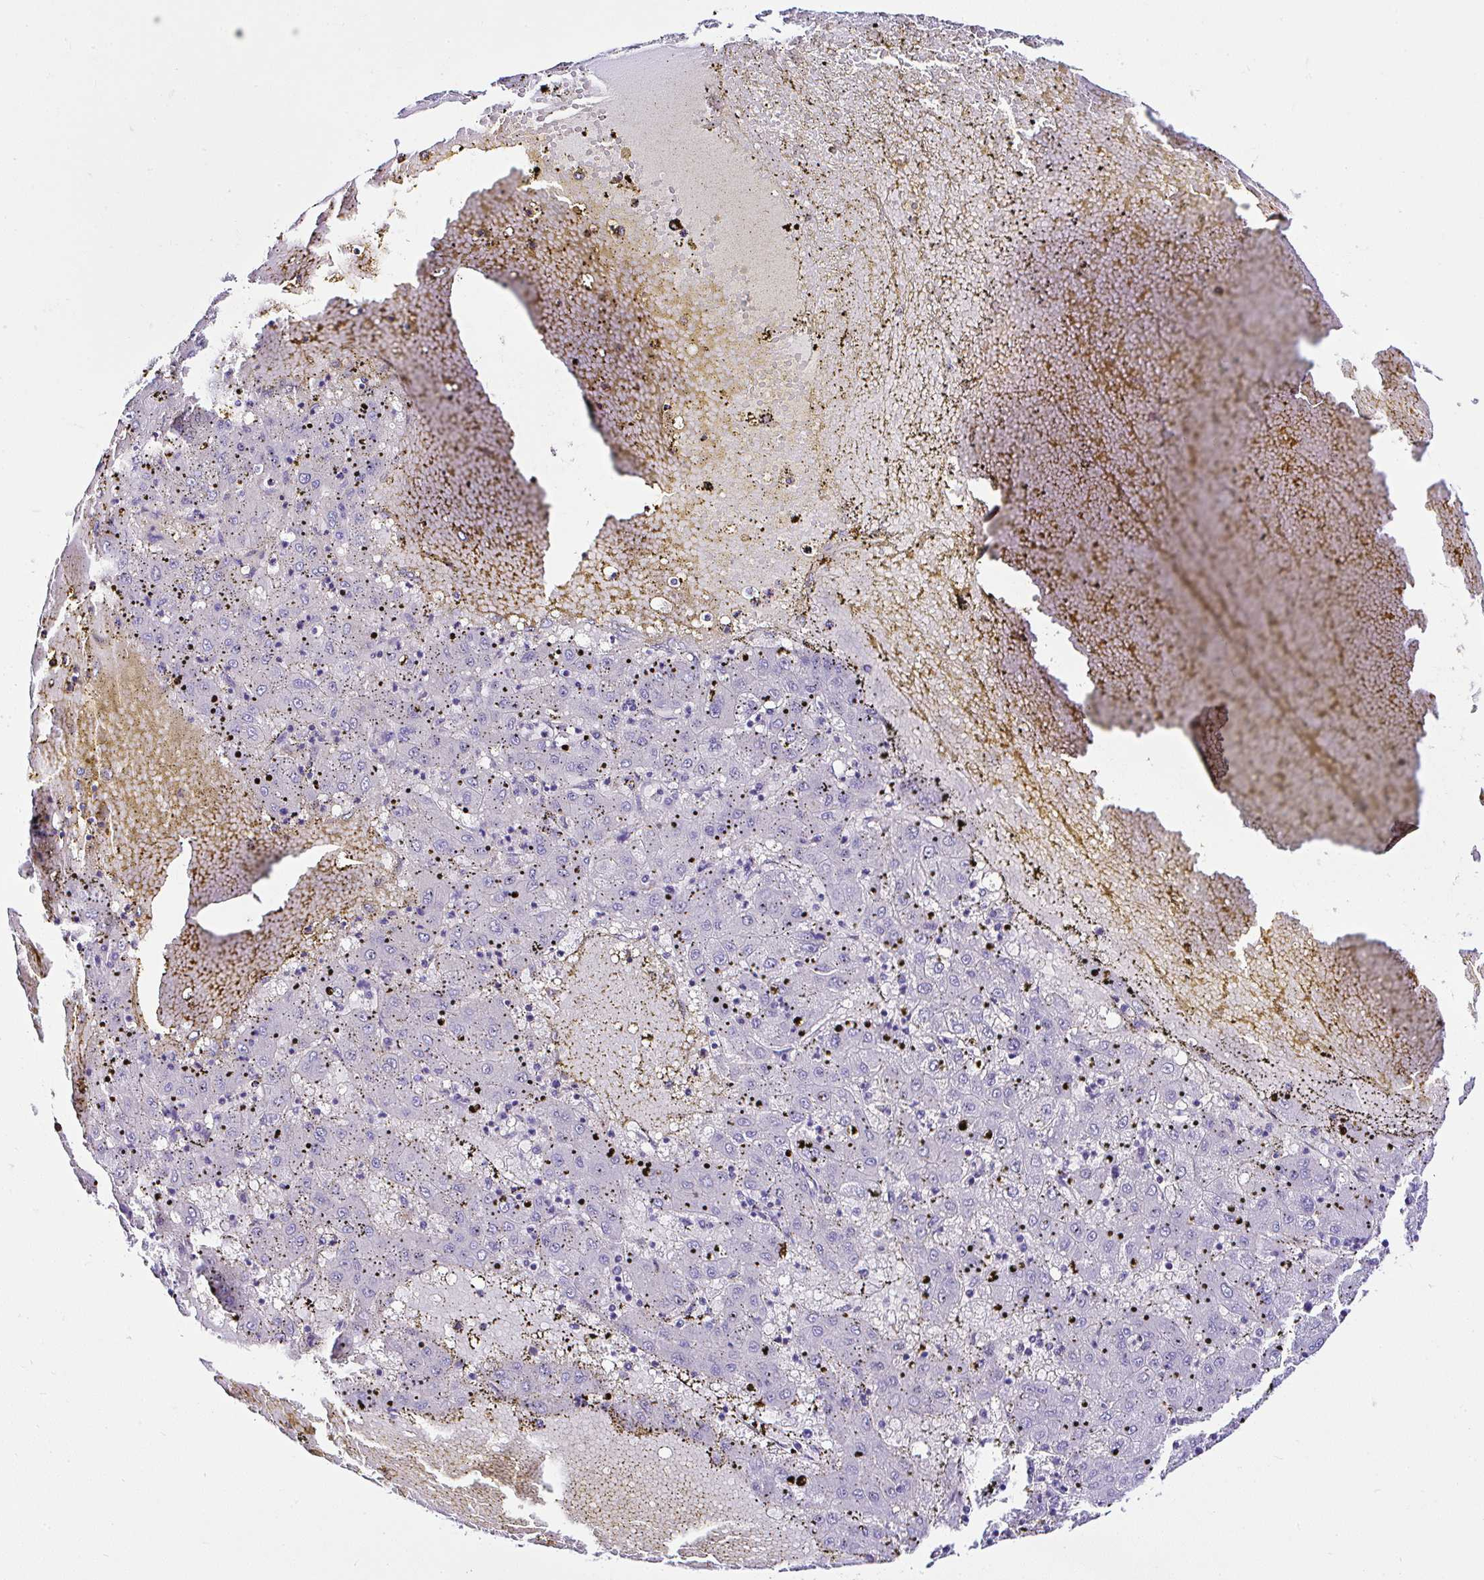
{"staining": {"intensity": "negative", "quantity": "none", "location": "none"}, "tissue": "liver cancer", "cell_type": "Tumor cells", "image_type": "cancer", "snomed": [{"axis": "morphology", "description": "Carcinoma, Hepatocellular, NOS"}, {"axis": "topography", "description": "Liver"}], "caption": "There is no significant staining in tumor cells of liver cancer.", "gene": "DEPDC5", "patient": {"sex": "male", "age": 72}}